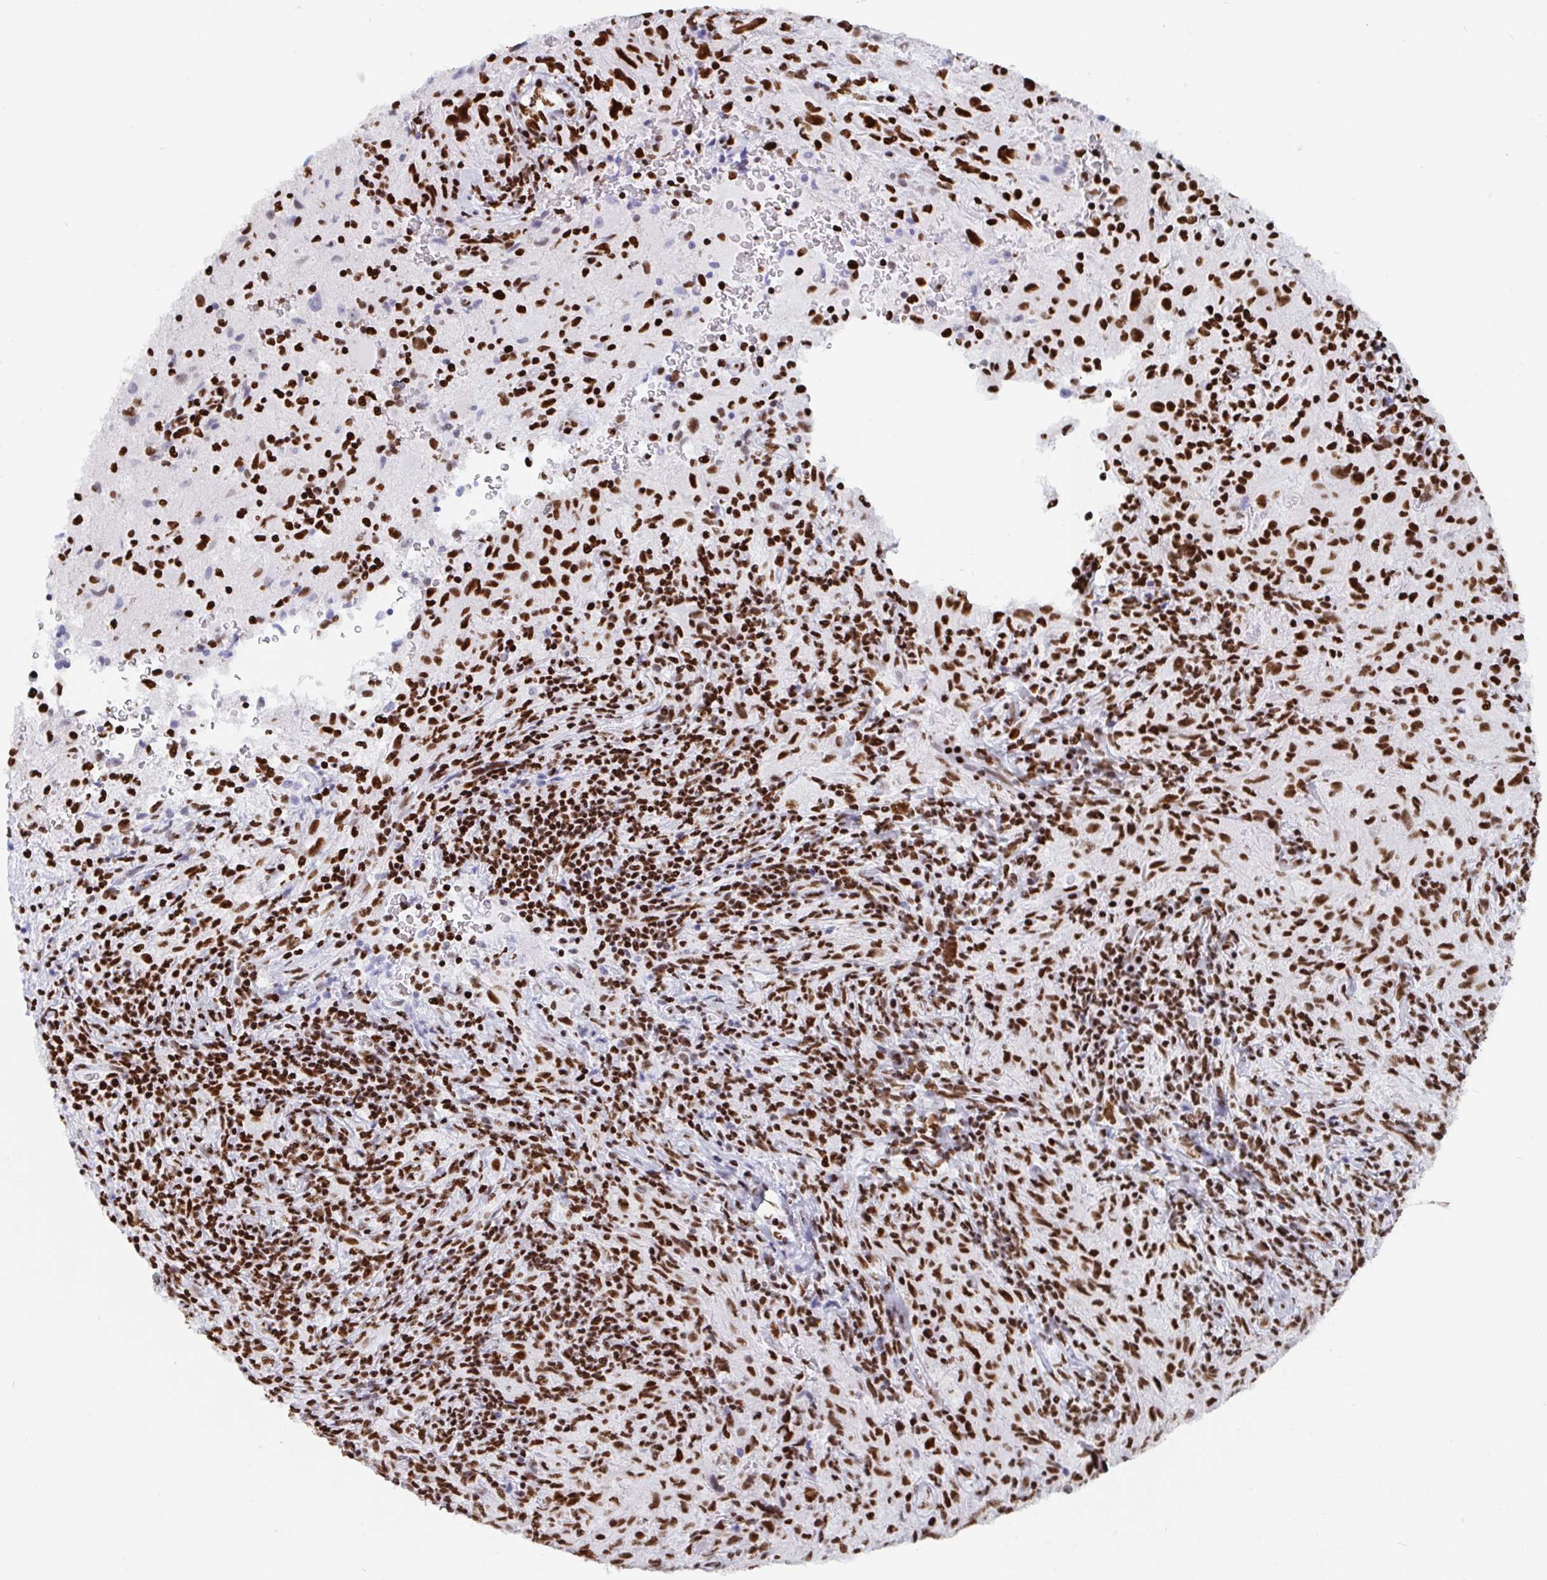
{"staining": {"intensity": "strong", "quantity": ">75%", "location": "nuclear"}, "tissue": "glioma", "cell_type": "Tumor cells", "image_type": "cancer", "snomed": [{"axis": "morphology", "description": "Glioma, malignant, High grade"}, {"axis": "topography", "description": "Brain"}], "caption": "This histopathology image demonstrates glioma stained with immunohistochemistry (IHC) to label a protein in brown. The nuclear of tumor cells show strong positivity for the protein. Nuclei are counter-stained blue.", "gene": "EWSR1", "patient": {"sex": "male", "age": 68}}